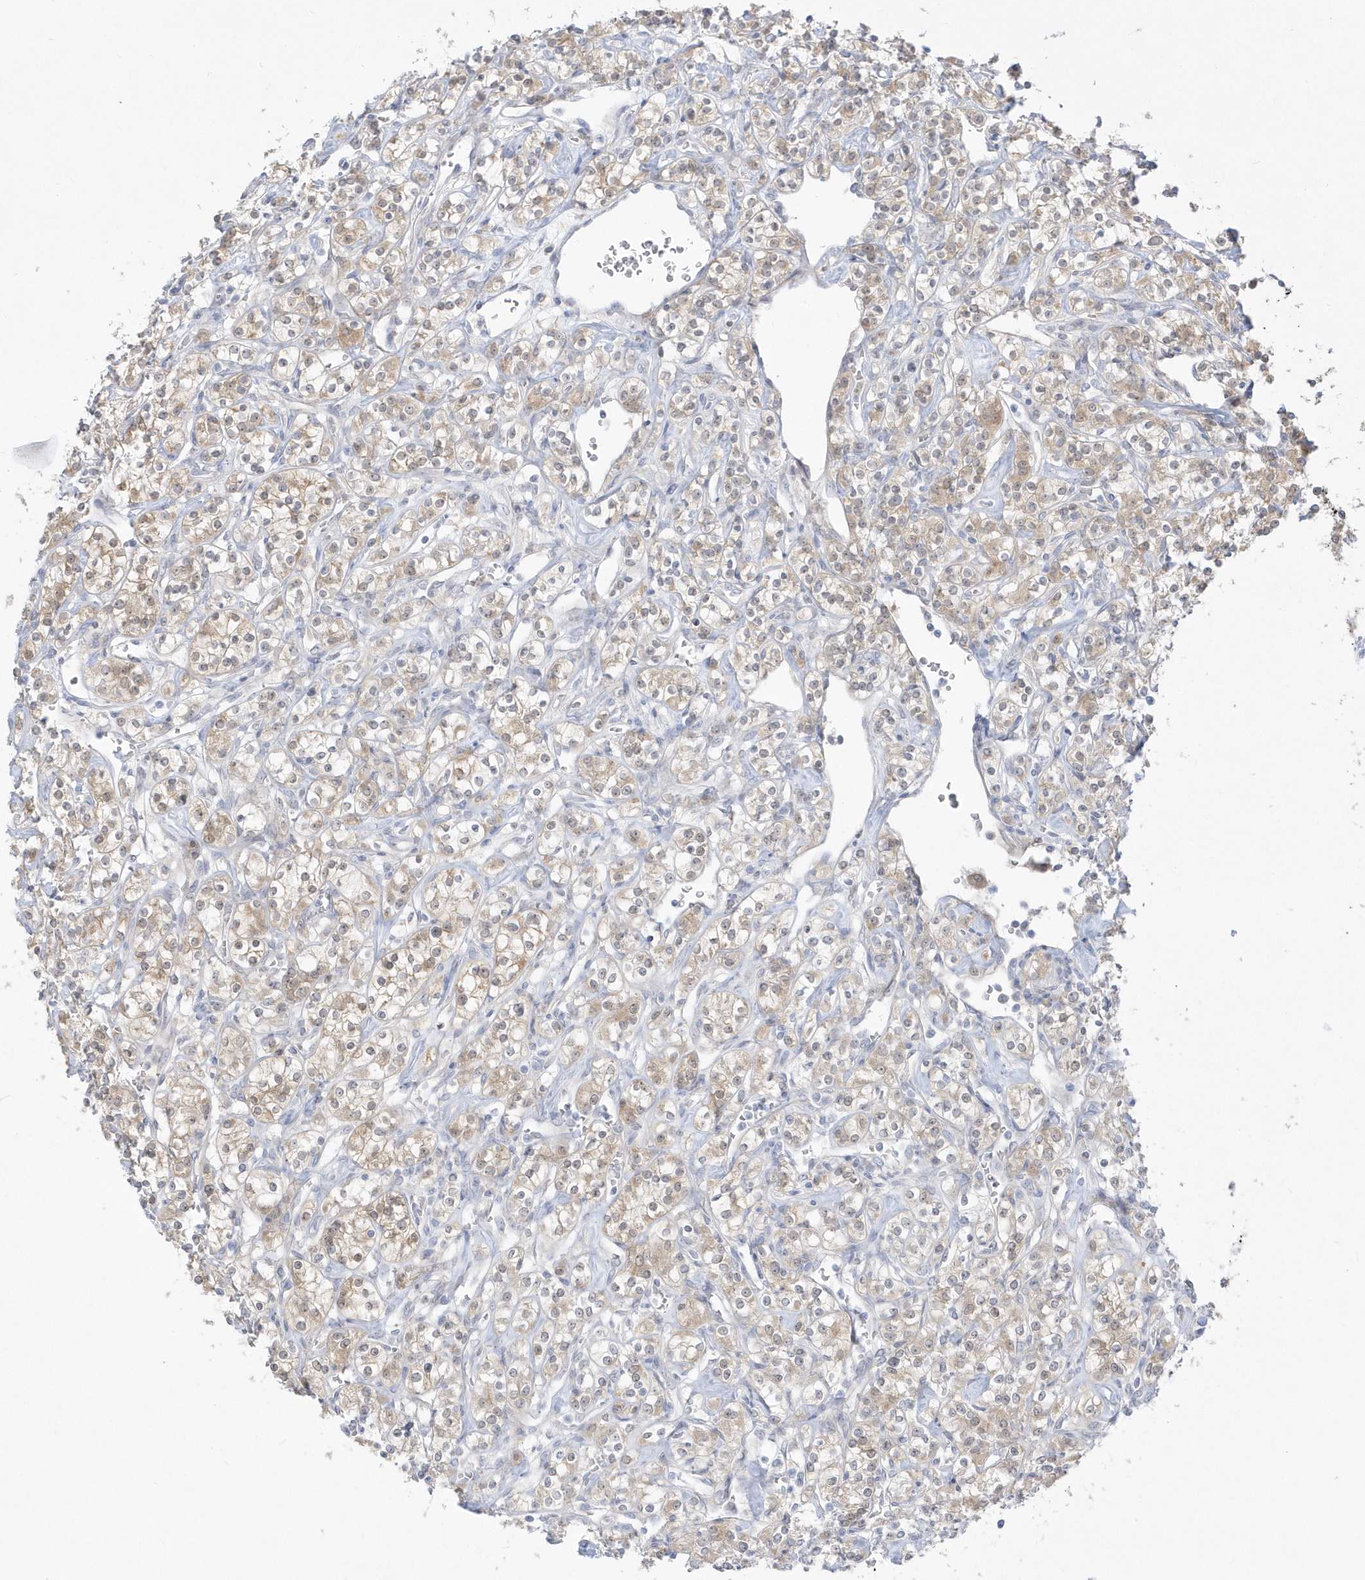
{"staining": {"intensity": "weak", "quantity": ">75%", "location": "cytoplasmic/membranous"}, "tissue": "renal cancer", "cell_type": "Tumor cells", "image_type": "cancer", "snomed": [{"axis": "morphology", "description": "Adenocarcinoma, NOS"}, {"axis": "topography", "description": "Kidney"}], "caption": "Brown immunohistochemical staining in human renal cancer (adenocarcinoma) displays weak cytoplasmic/membranous staining in approximately >75% of tumor cells.", "gene": "PCBD1", "patient": {"sex": "male", "age": 77}}